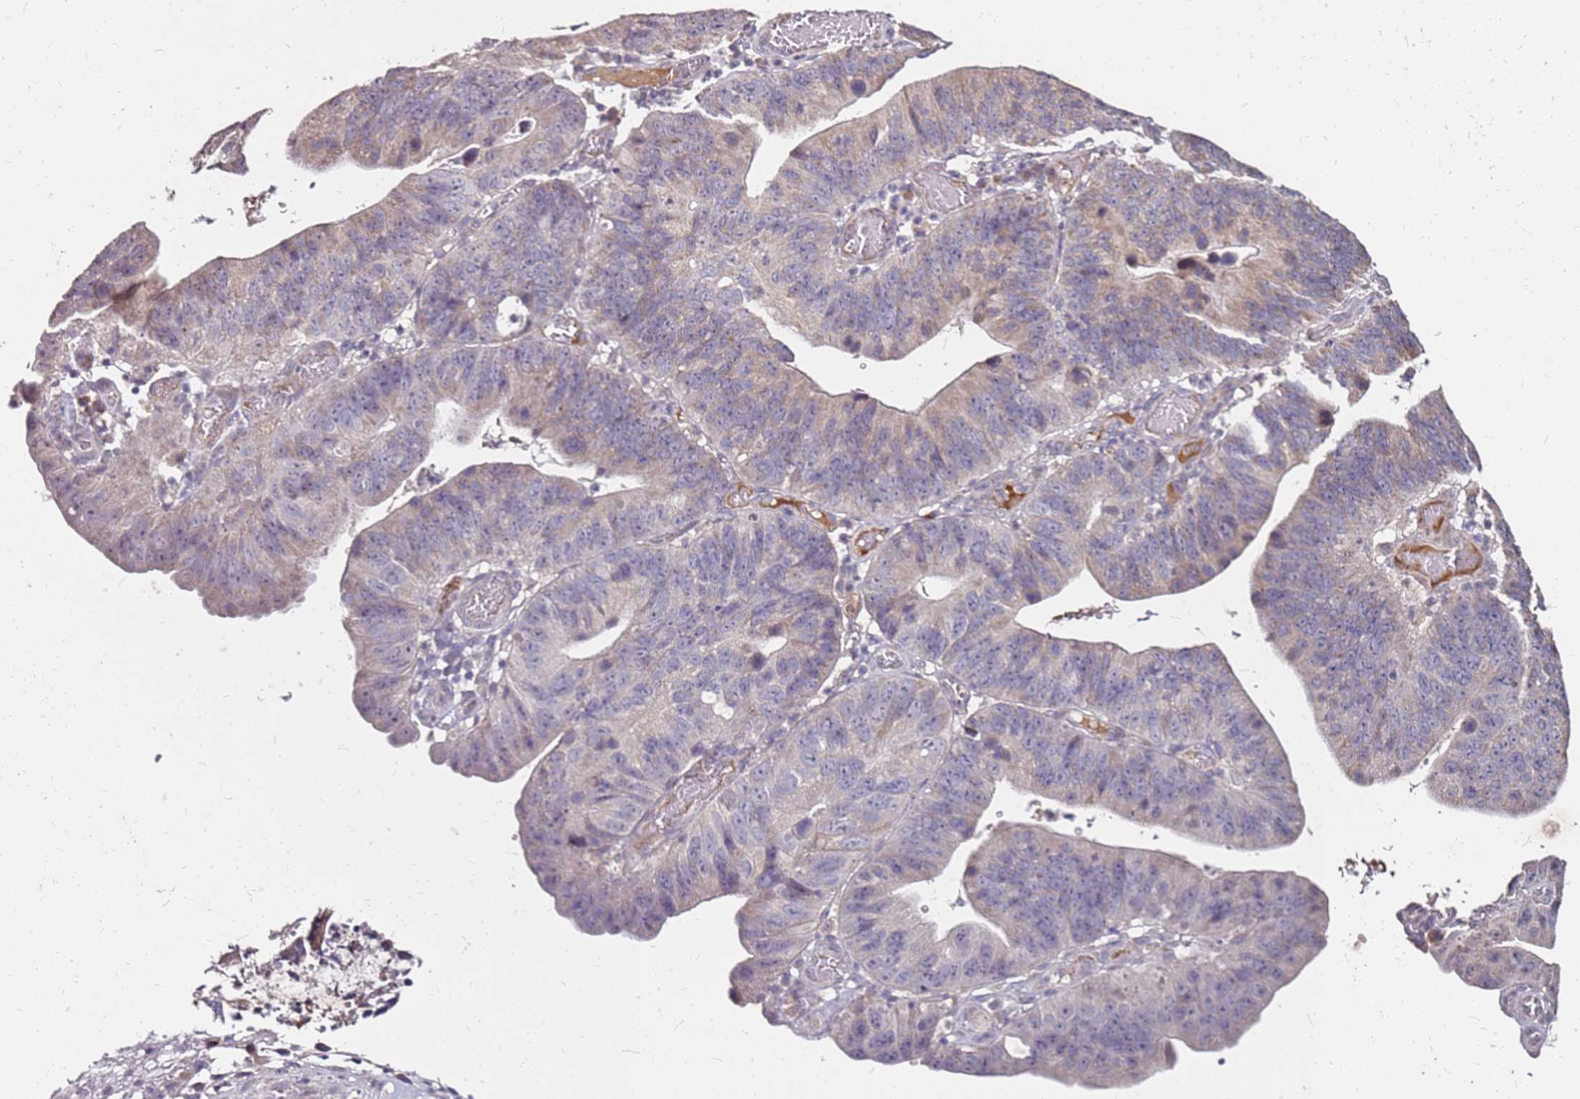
{"staining": {"intensity": "weak", "quantity": "<25%", "location": "cytoplasmic/membranous"}, "tissue": "stomach cancer", "cell_type": "Tumor cells", "image_type": "cancer", "snomed": [{"axis": "morphology", "description": "Adenocarcinoma, NOS"}, {"axis": "topography", "description": "Stomach"}], "caption": "Protein analysis of stomach cancer (adenocarcinoma) displays no significant expression in tumor cells.", "gene": "DCDC2C", "patient": {"sex": "male", "age": 59}}